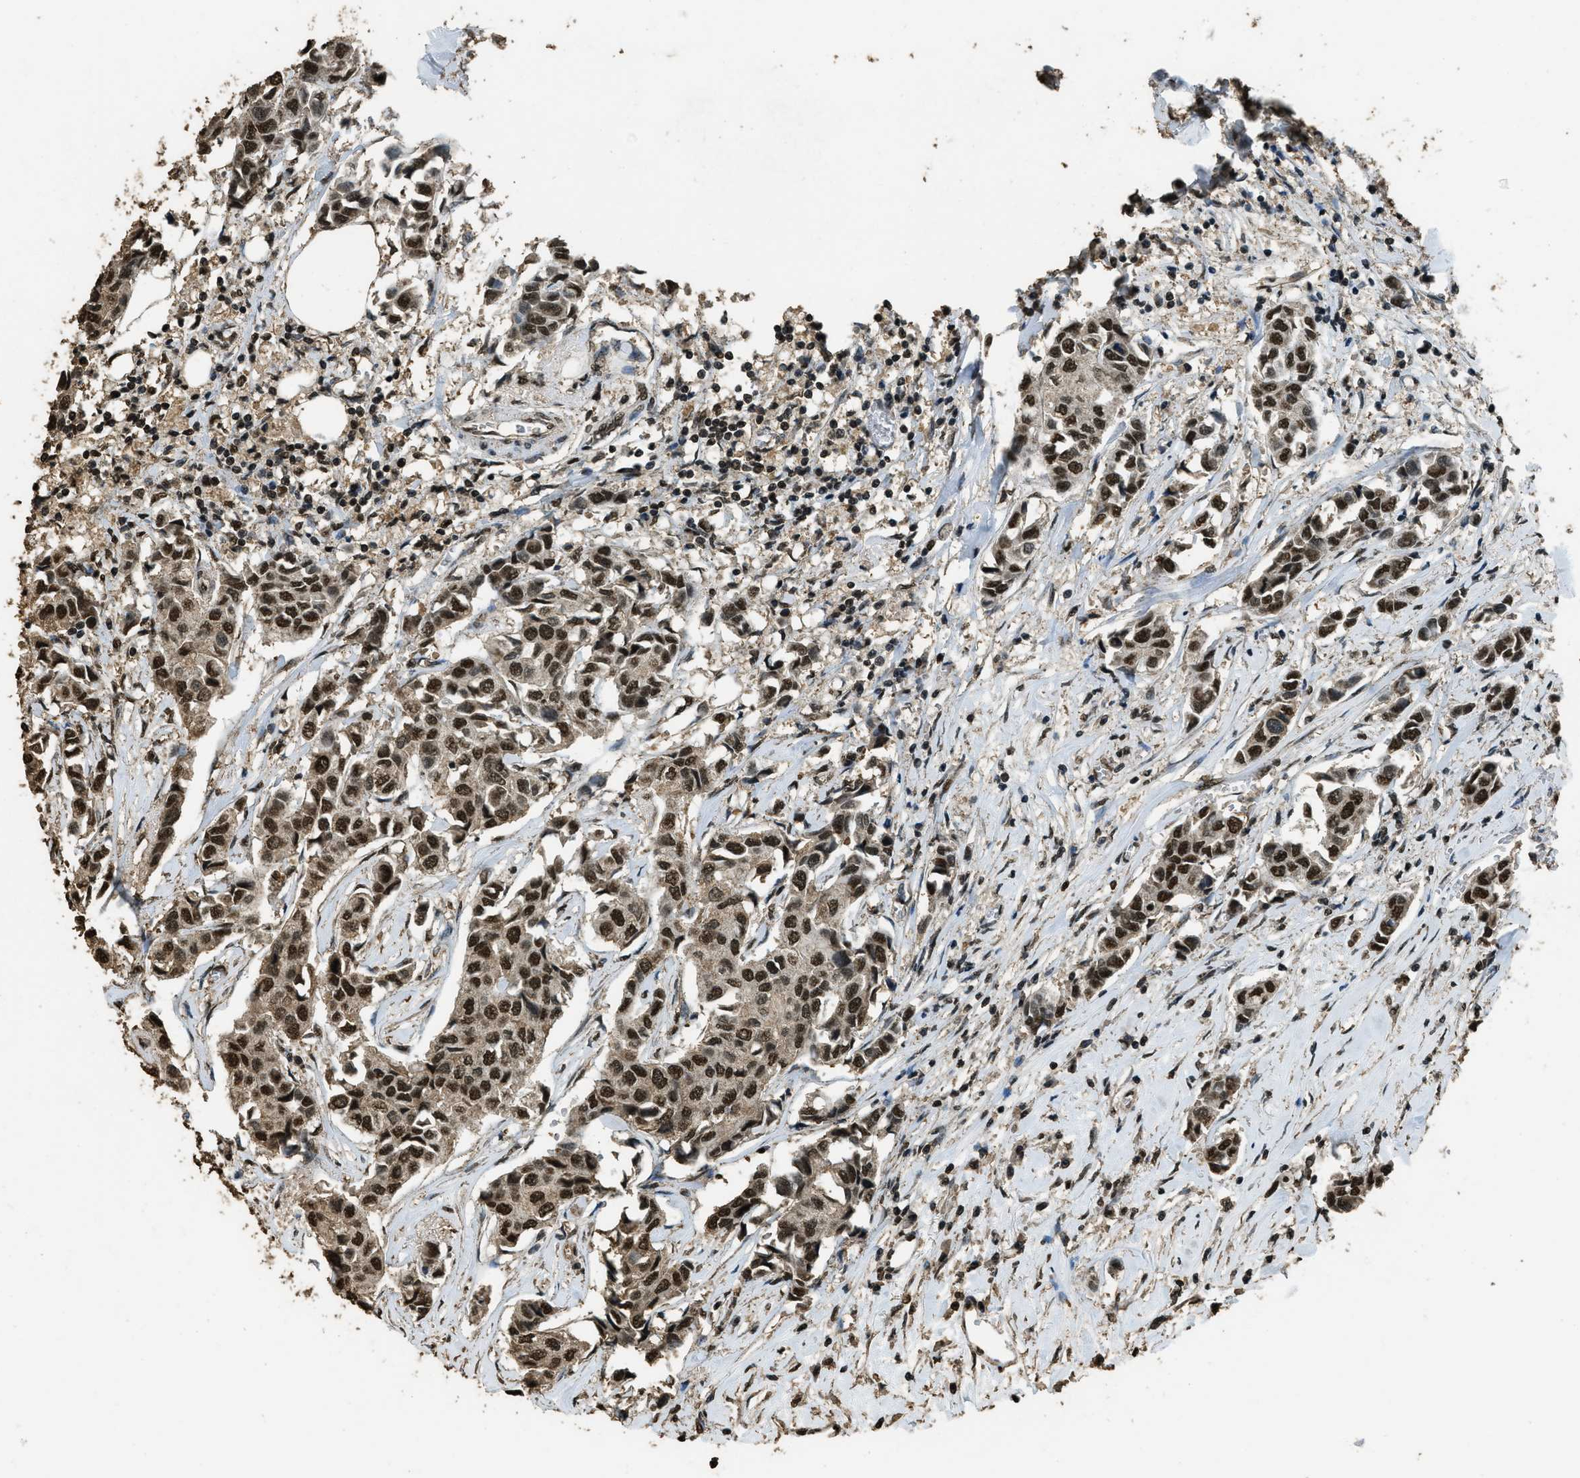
{"staining": {"intensity": "strong", "quantity": ">75%", "location": "nuclear"}, "tissue": "breast cancer", "cell_type": "Tumor cells", "image_type": "cancer", "snomed": [{"axis": "morphology", "description": "Duct carcinoma"}, {"axis": "topography", "description": "Breast"}], "caption": "This micrograph reveals immunohistochemistry (IHC) staining of human breast infiltrating ductal carcinoma, with high strong nuclear expression in approximately >75% of tumor cells.", "gene": "MYB", "patient": {"sex": "female", "age": 80}}